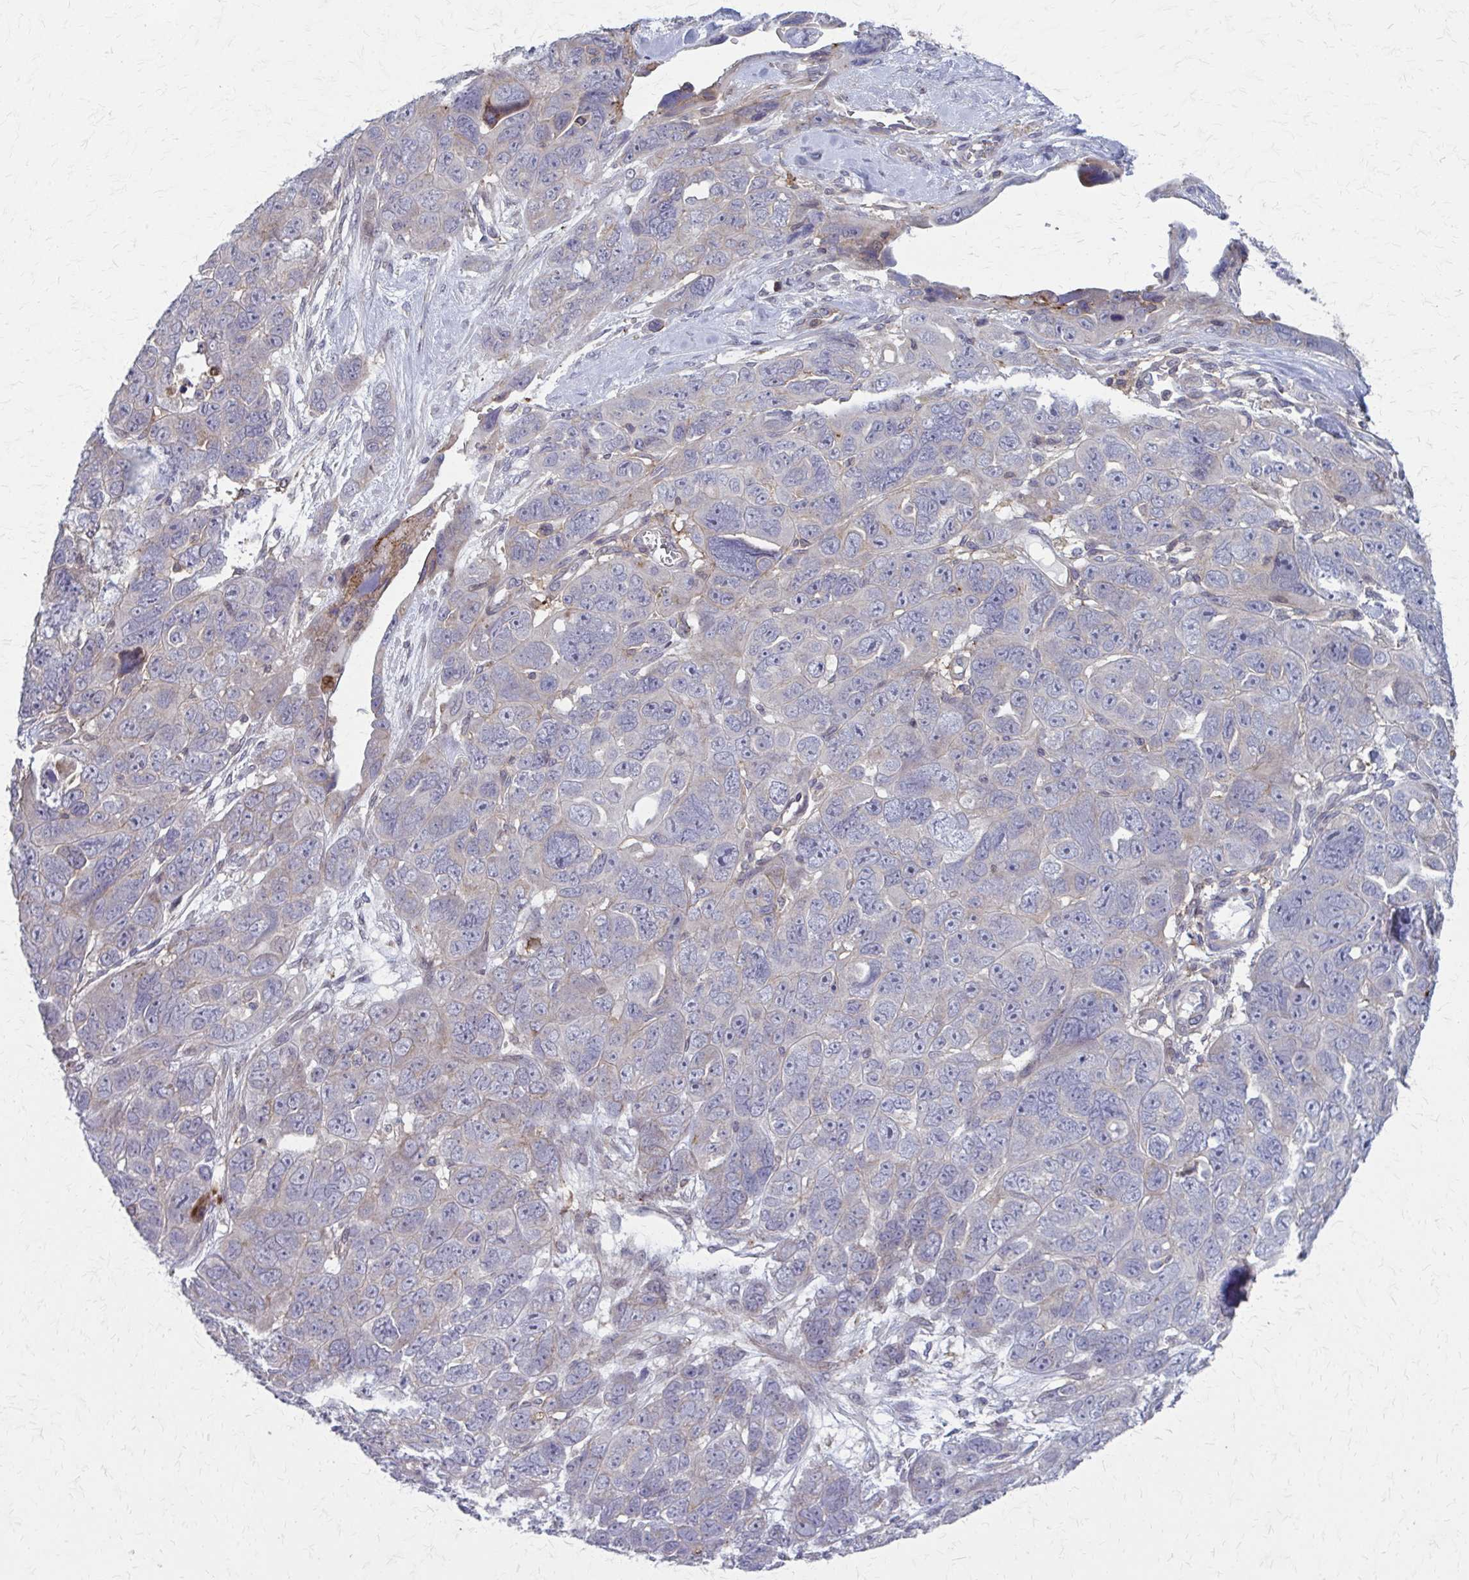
{"staining": {"intensity": "negative", "quantity": "none", "location": "none"}, "tissue": "ovarian cancer", "cell_type": "Tumor cells", "image_type": "cancer", "snomed": [{"axis": "morphology", "description": "Cystadenocarcinoma, serous, NOS"}, {"axis": "topography", "description": "Ovary"}], "caption": "A micrograph of ovarian cancer (serous cystadenocarcinoma) stained for a protein demonstrates no brown staining in tumor cells. (Stains: DAB (3,3'-diaminobenzidine) immunohistochemistry with hematoxylin counter stain, Microscopy: brightfield microscopy at high magnification).", "gene": "MMP14", "patient": {"sex": "female", "age": 63}}